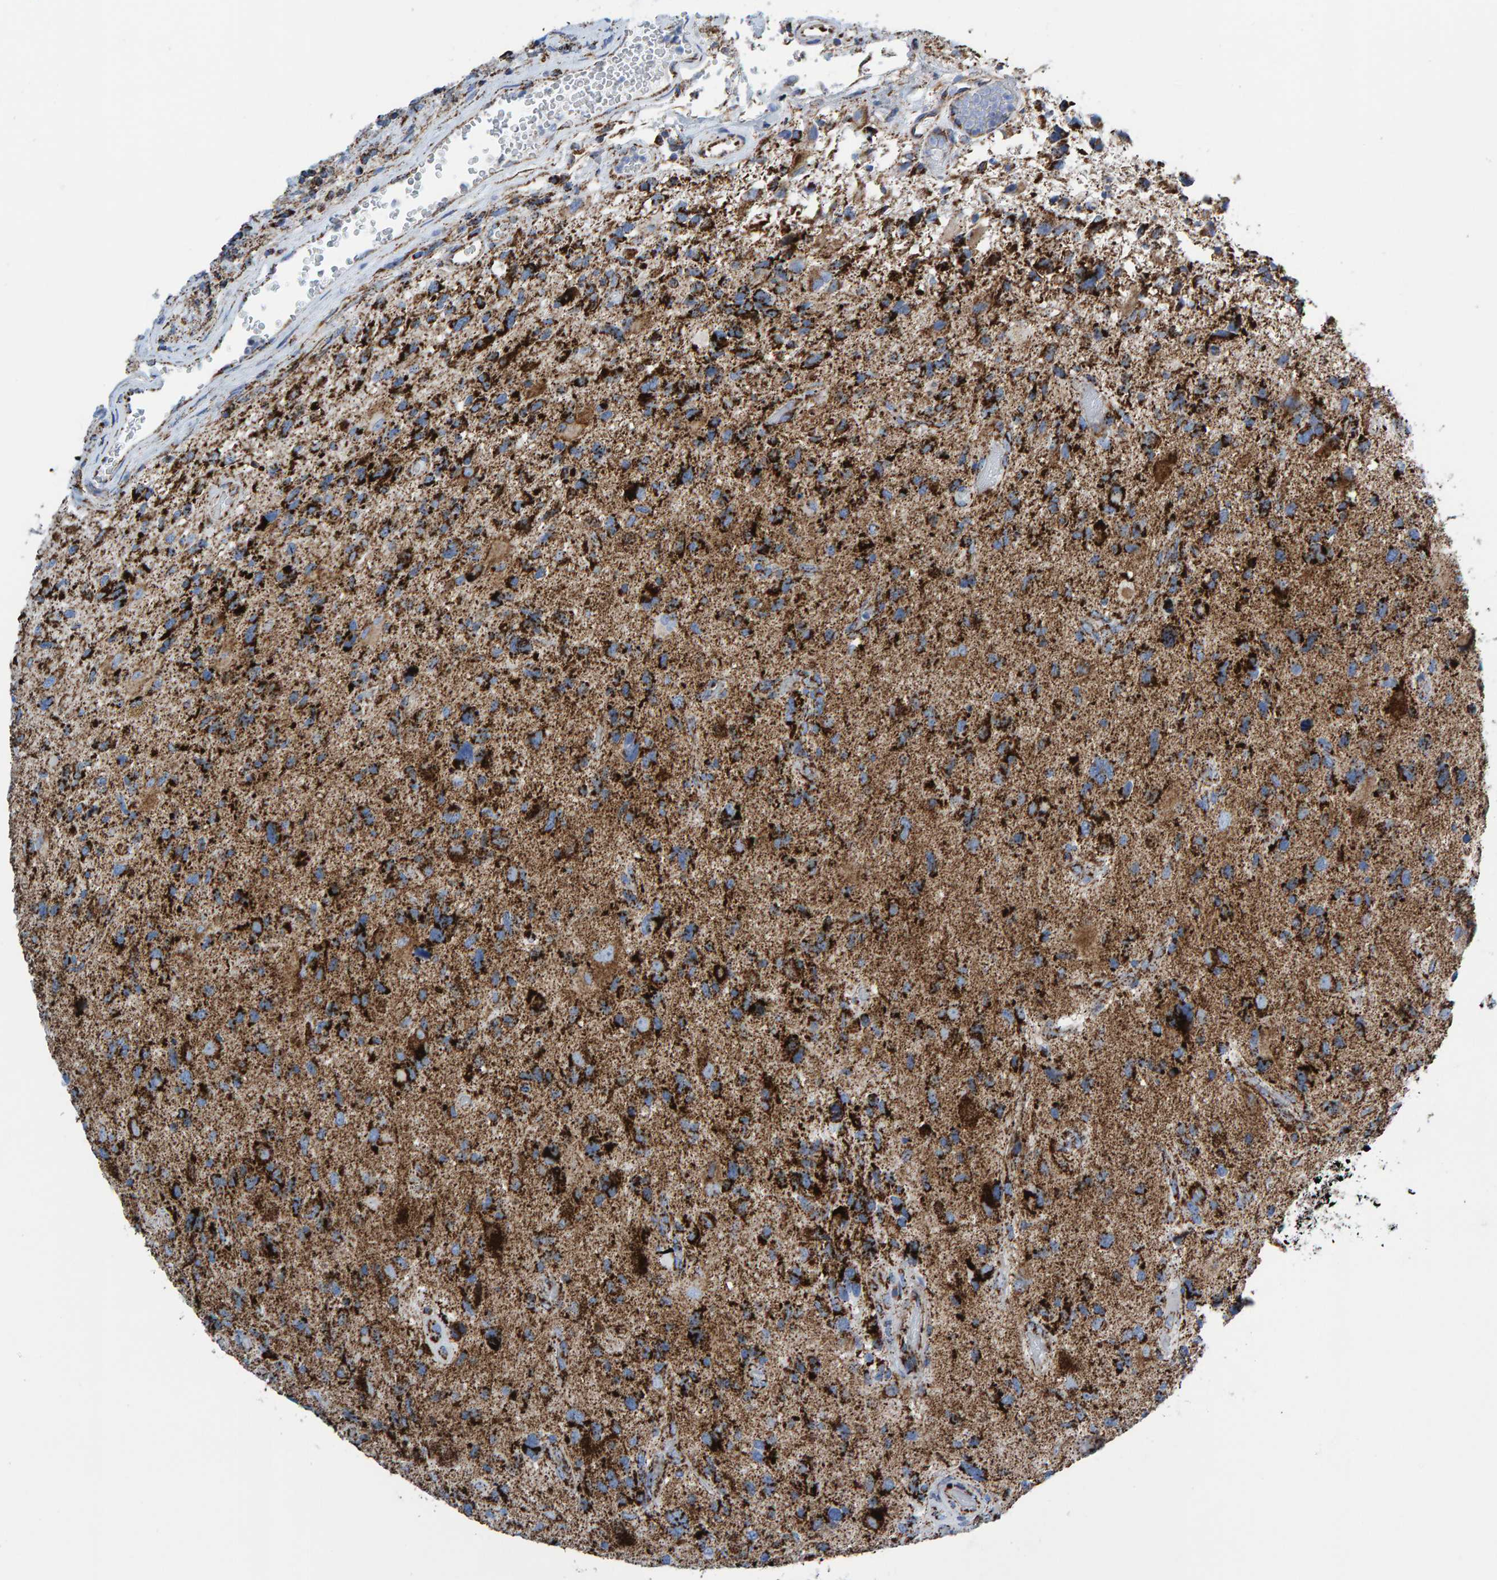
{"staining": {"intensity": "strong", "quantity": ">75%", "location": "cytoplasmic/membranous"}, "tissue": "glioma", "cell_type": "Tumor cells", "image_type": "cancer", "snomed": [{"axis": "morphology", "description": "Glioma, malignant, High grade"}, {"axis": "topography", "description": "Brain"}], "caption": "High-magnification brightfield microscopy of glioma stained with DAB (brown) and counterstained with hematoxylin (blue). tumor cells exhibit strong cytoplasmic/membranous staining is identified in about>75% of cells.", "gene": "ENSG00000262660", "patient": {"sex": "male", "age": 33}}